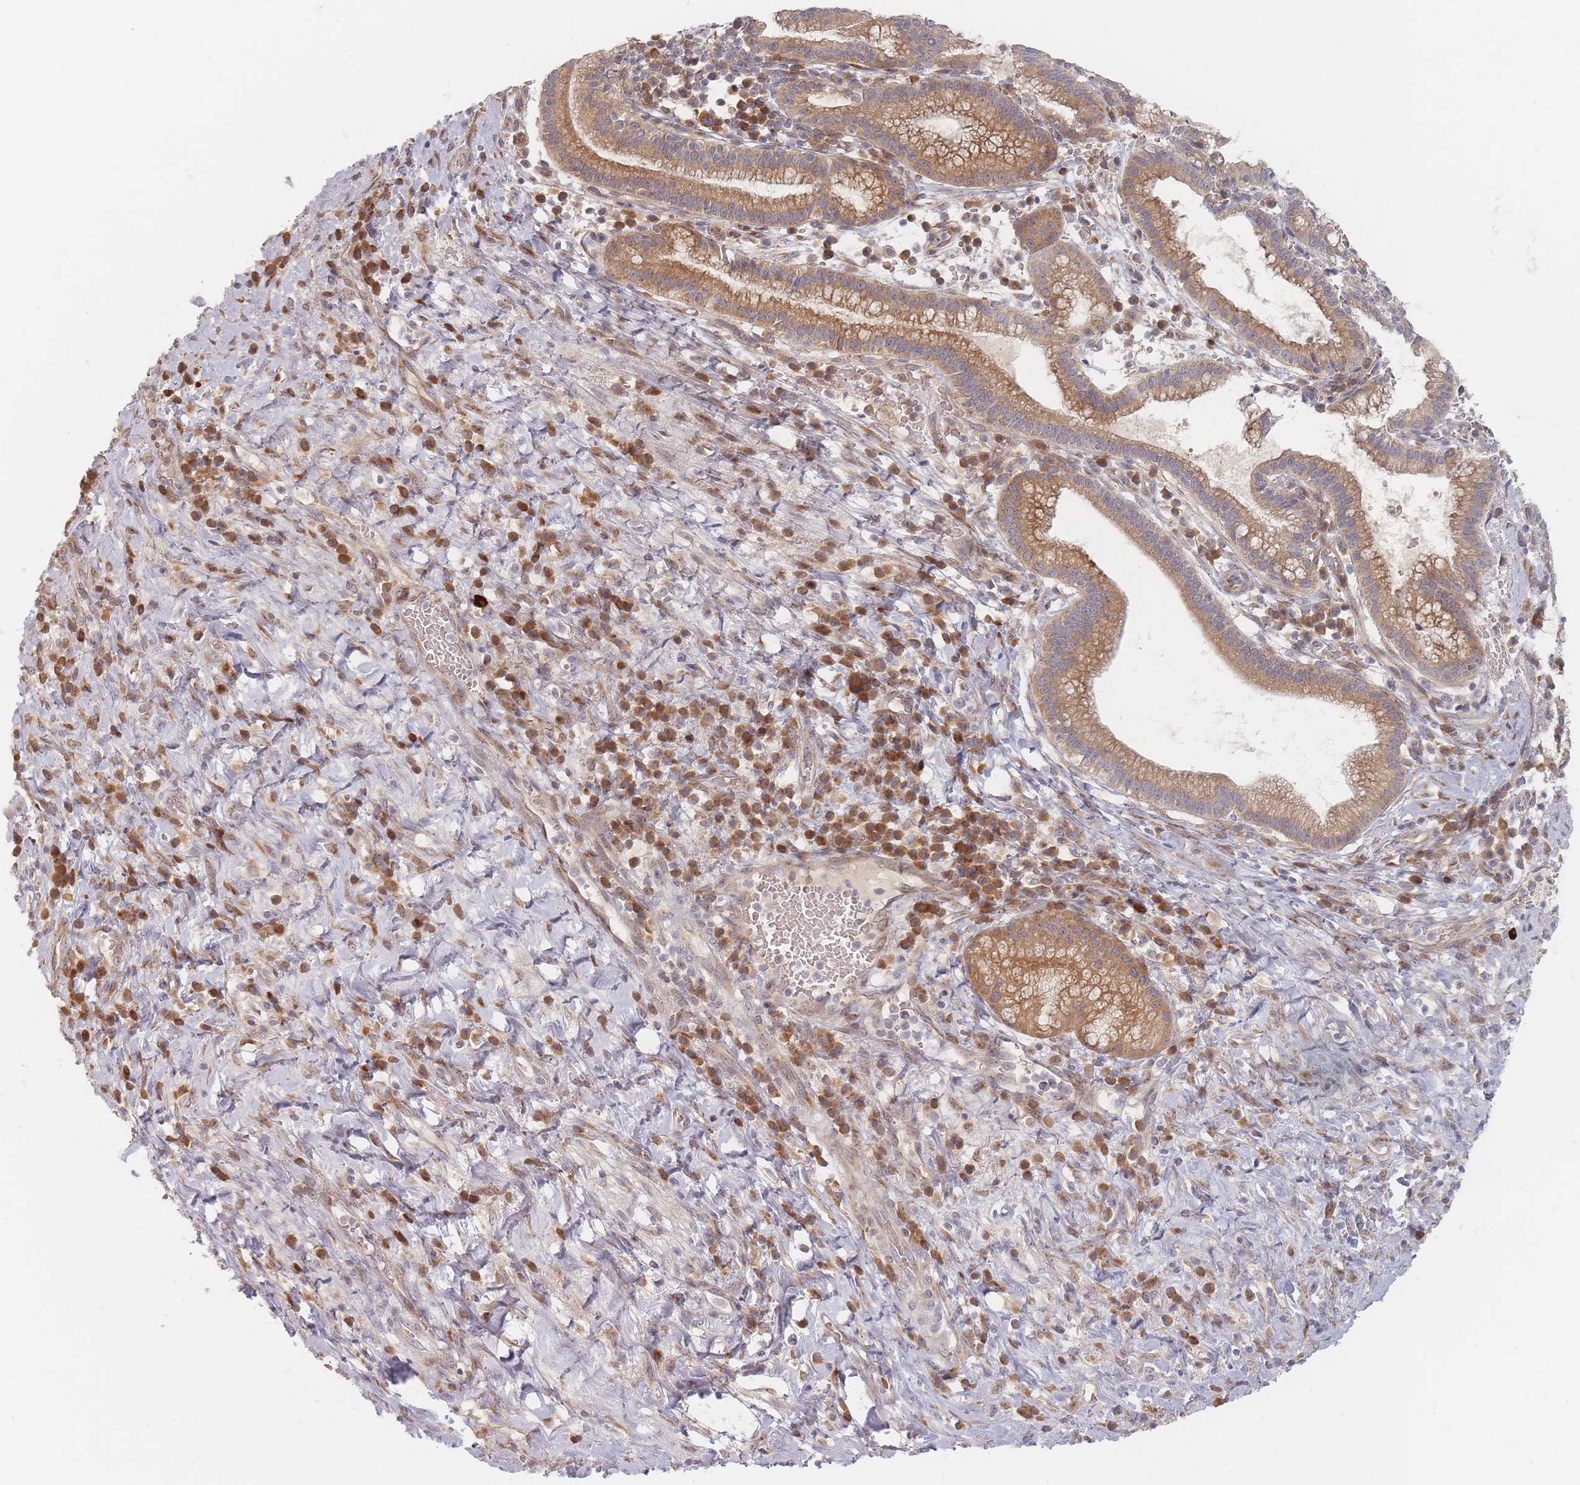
{"staining": {"intensity": "moderate", "quantity": ">75%", "location": "cytoplasmic/membranous"}, "tissue": "pancreatic cancer", "cell_type": "Tumor cells", "image_type": "cancer", "snomed": [{"axis": "morphology", "description": "Adenocarcinoma, NOS"}, {"axis": "topography", "description": "Pancreas"}], "caption": "Immunohistochemistry (IHC) micrograph of human pancreatic cancer (adenocarcinoma) stained for a protein (brown), which reveals medium levels of moderate cytoplasmic/membranous positivity in approximately >75% of tumor cells.", "gene": "ZKSCAN7", "patient": {"sex": "male", "age": 72}}